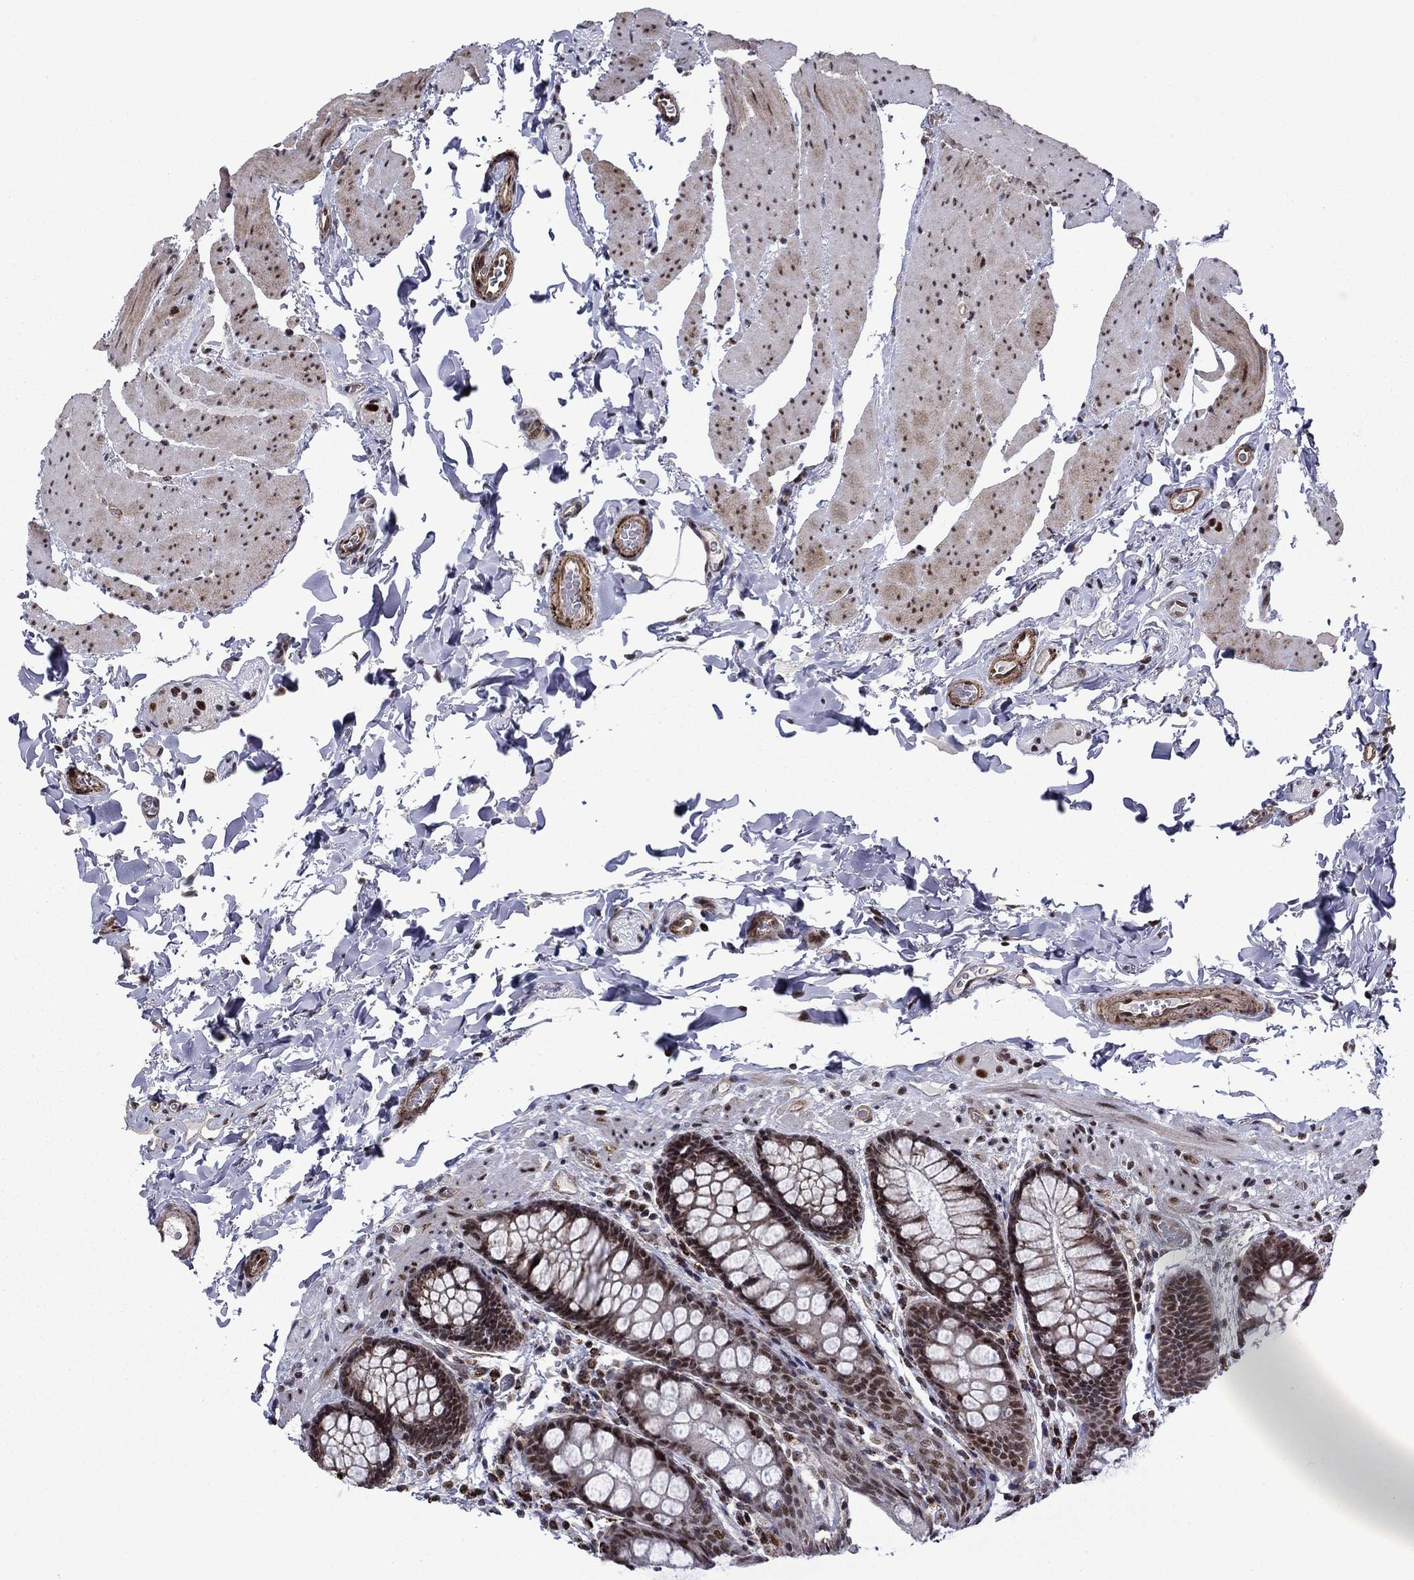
{"staining": {"intensity": "negative", "quantity": "none", "location": "none"}, "tissue": "colon", "cell_type": "Endothelial cells", "image_type": "normal", "snomed": [{"axis": "morphology", "description": "Normal tissue, NOS"}, {"axis": "topography", "description": "Colon"}], "caption": "Histopathology image shows no protein positivity in endothelial cells of unremarkable colon.", "gene": "SURF2", "patient": {"sex": "female", "age": 86}}